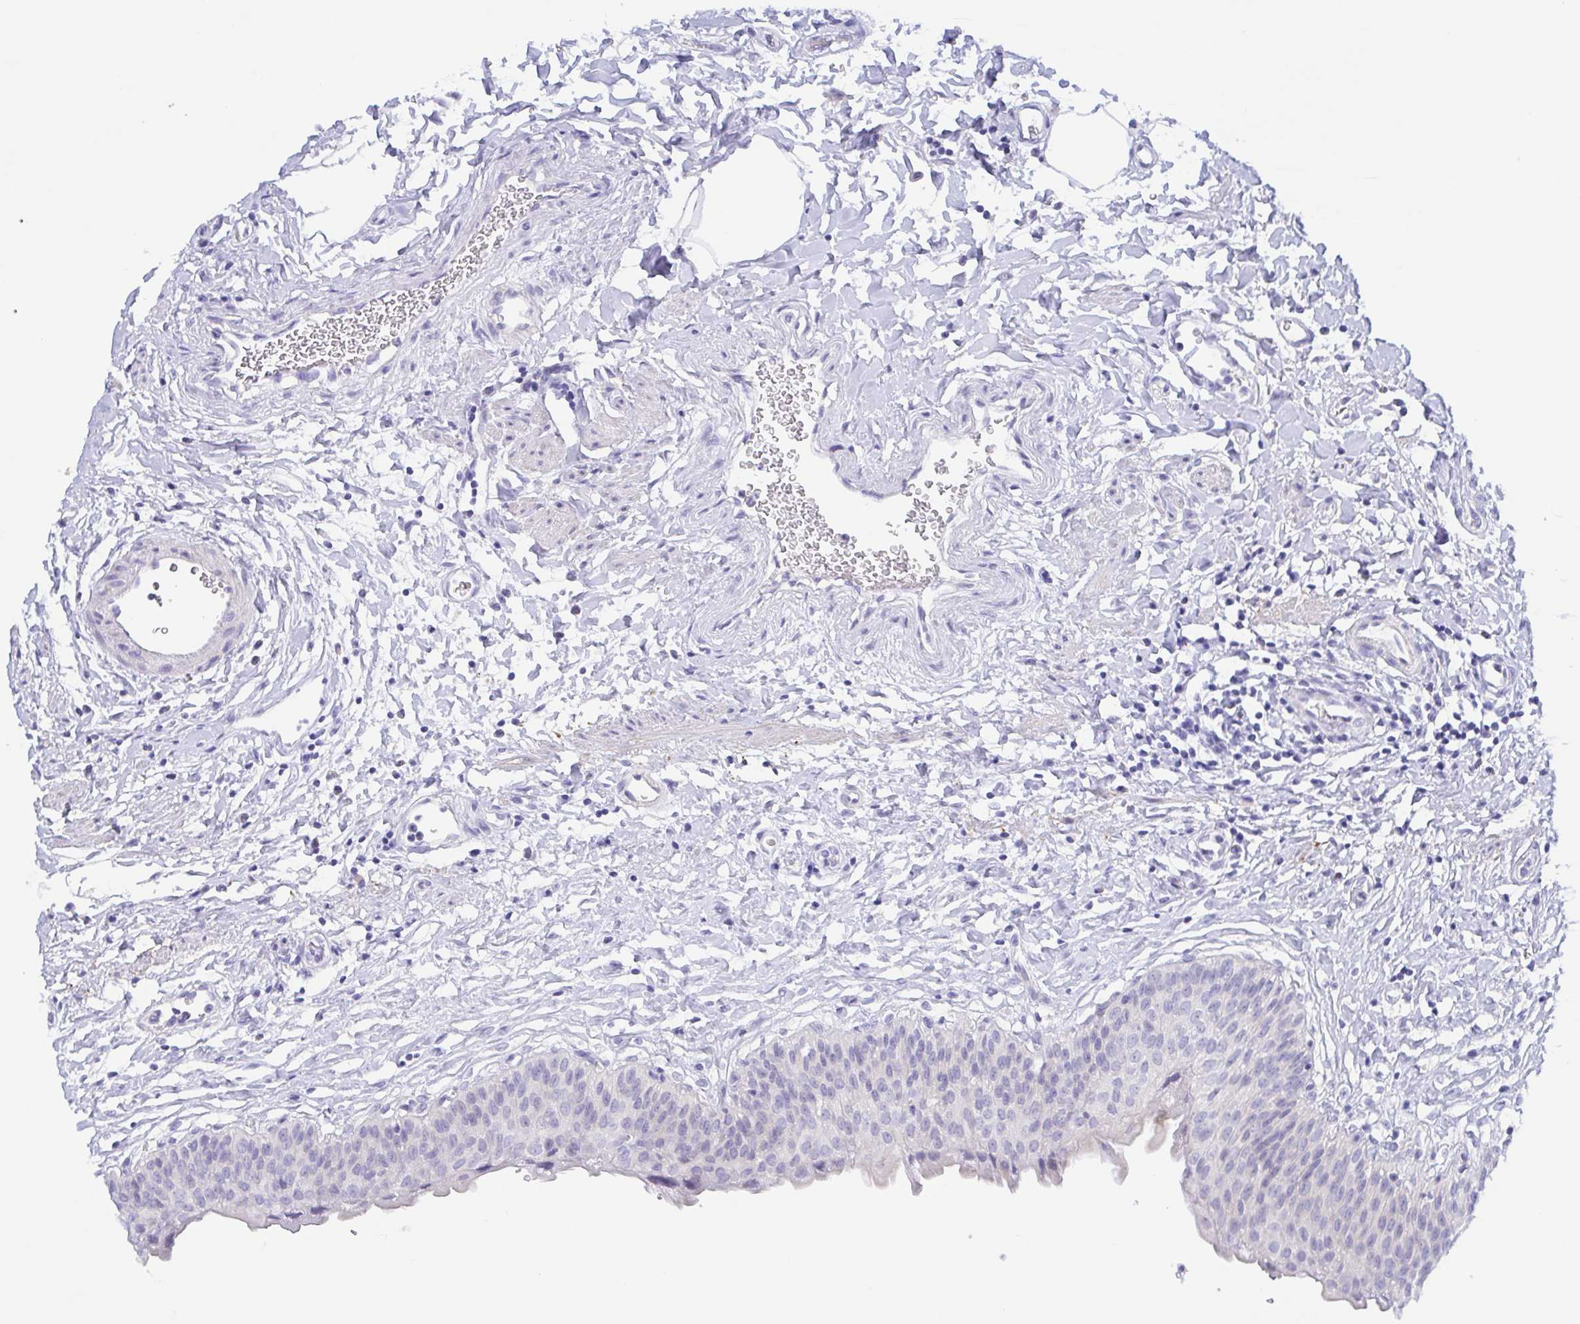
{"staining": {"intensity": "negative", "quantity": "none", "location": "none"}, "tissue": "urinary bladder", "cell_type": "Urothelial cells", "image_type": "normal", "snomed": [{"axis": "morphology", "description": "Normal tissue, NOS"}, {"axis": "topography", "description": "Urinary bladder"}], "caption": "Urothelial cells show no significant staining in normal urinary bladder. (DAB immunohistochemistry (IHC) visualized using brightfield microscopy, high magnification).", "gene": "MUCL3", "patient": {"sex": "male", "age": 55}}